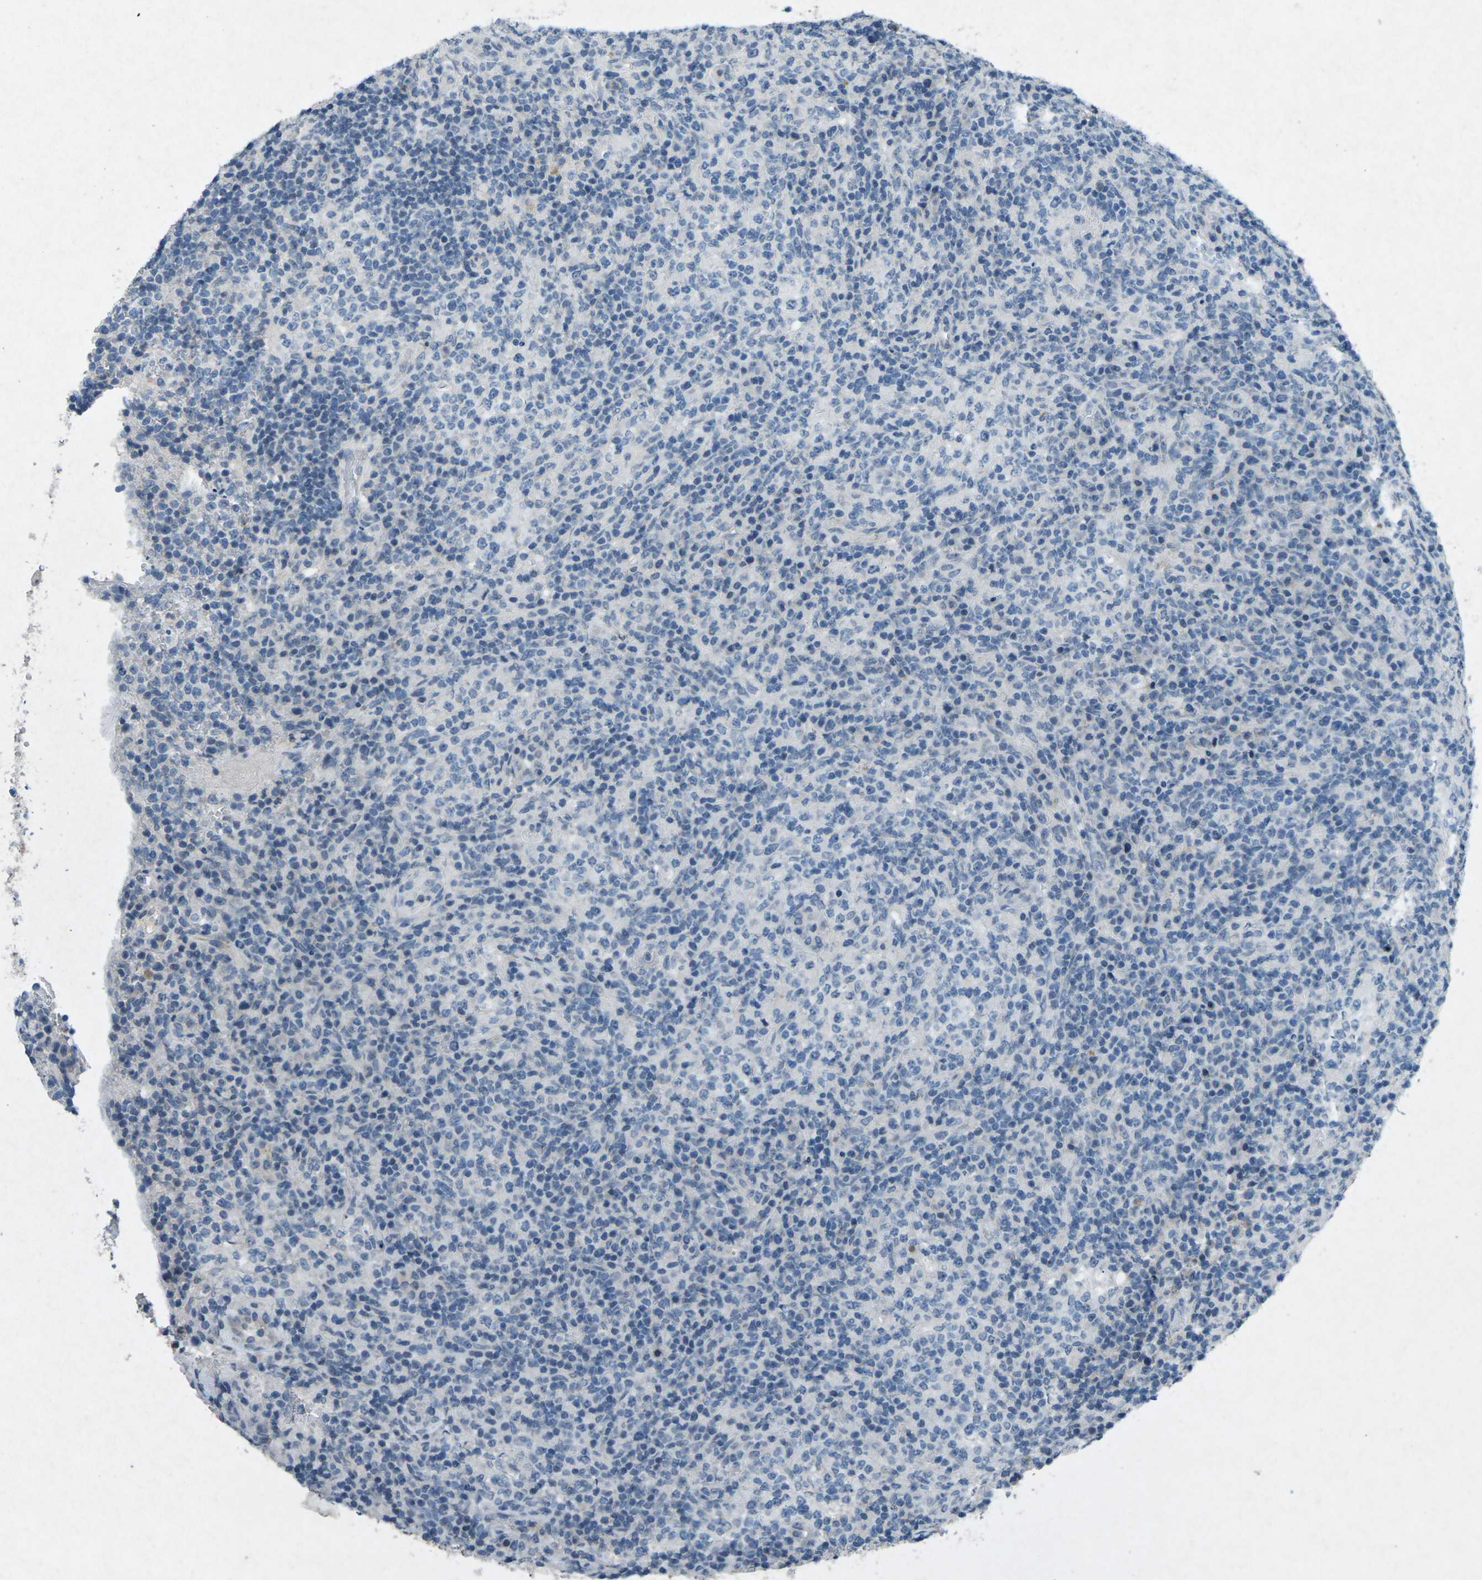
{"staining": {"intensity": "negative", "quantity": "none", "location": "none"}, "tissue": "lymphoma", "cell_type": "Tumor cells", "image_type": "cancer", "snomed": [{"axis": "morphology", "description": "Malignant lymphoma, non-Hodgkin's type, High grade"}, {"axis": "topography", "description": "Lymph node"}], "caption": "The IHC image has no significant staining in tumor cells of lymphoma tissue.", "gene": "A1BG", "patient": {"sex": "female", "age": 76}}